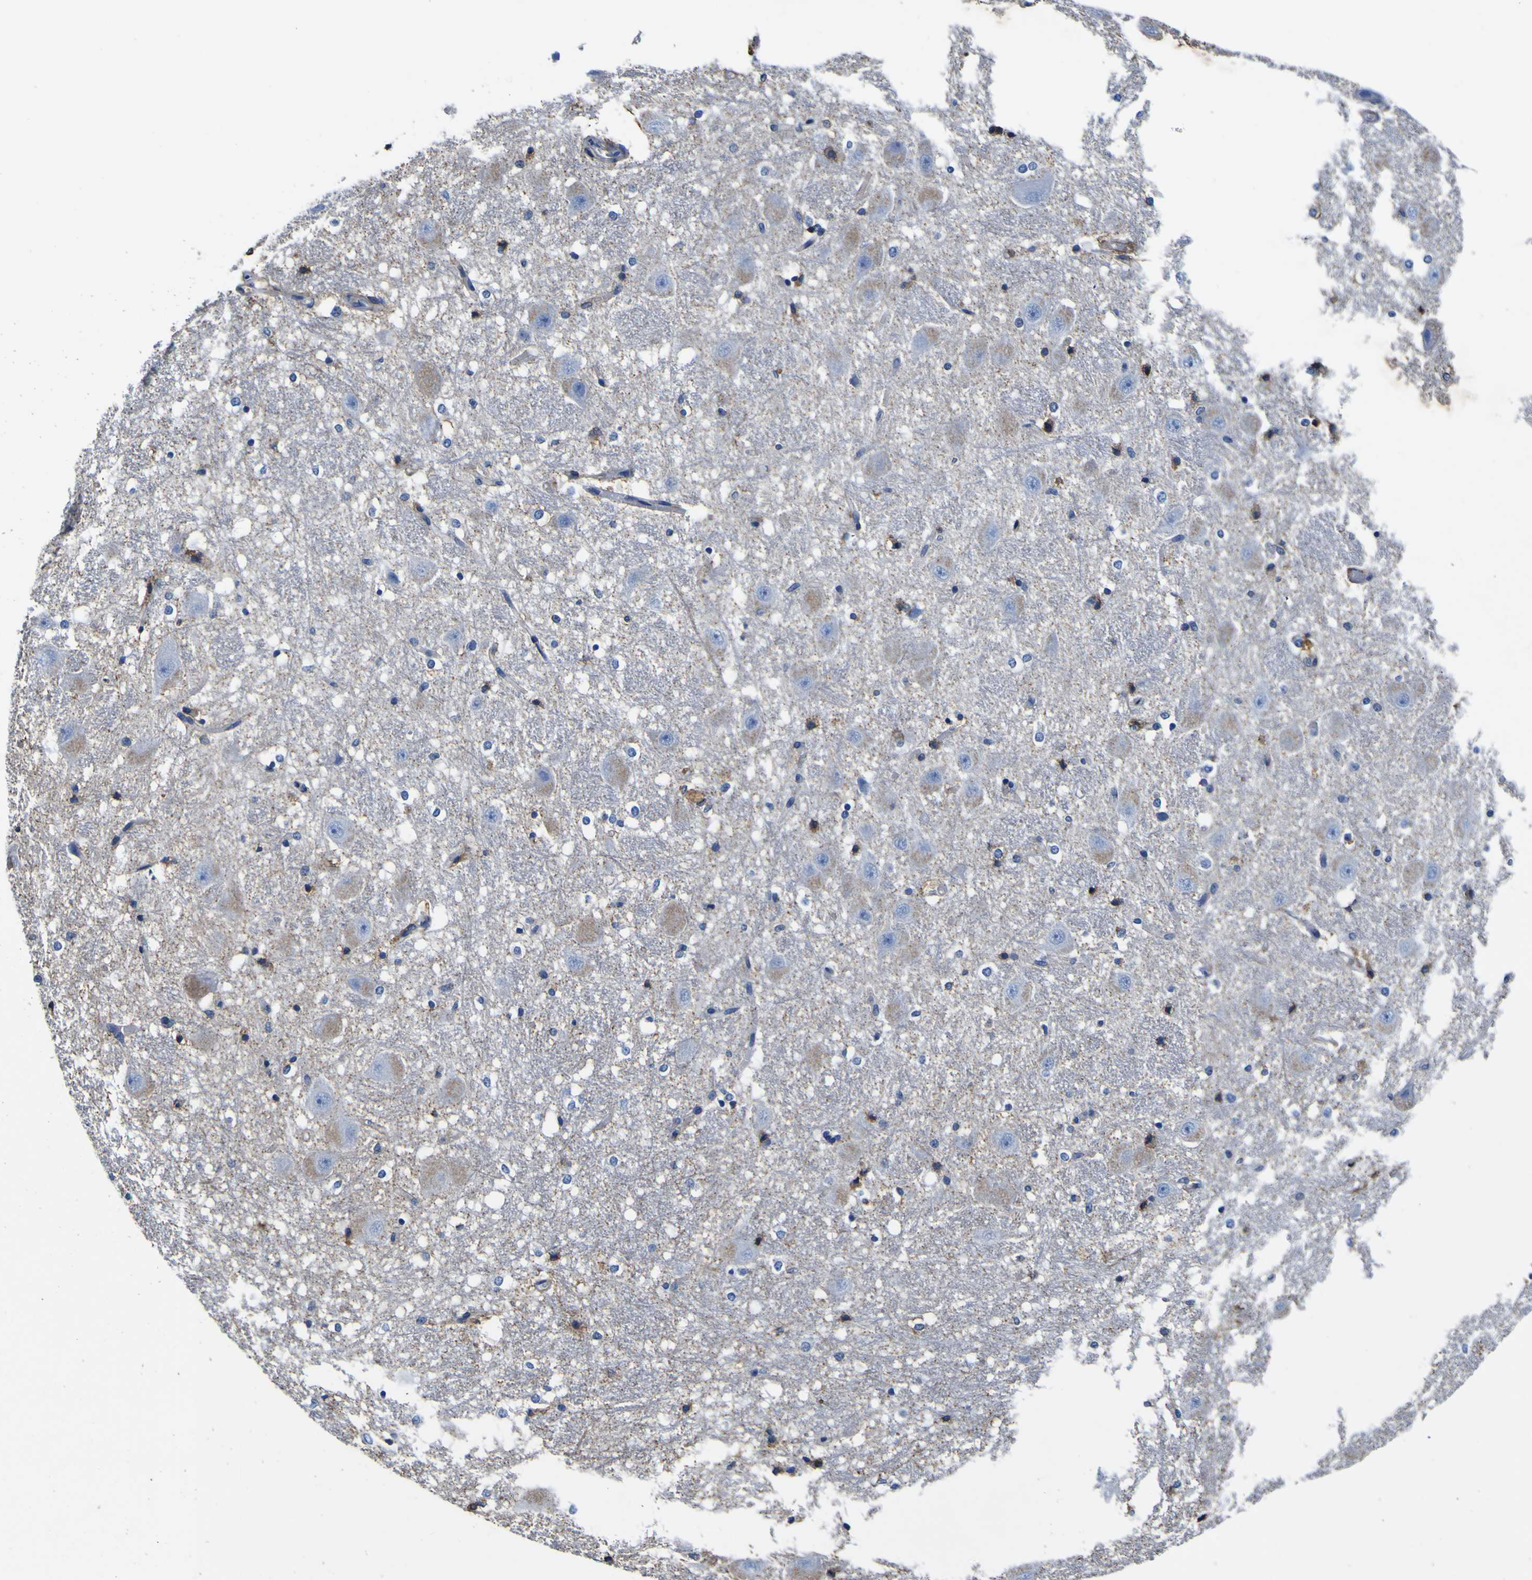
{"staining": {"intensity": "moderate", "quantity": "<25%", "location": "cytoplasmic/membranous"}, "tissue": "hippocampus", "cell_type": "Glial cells", "image_type": "normal", "snomed": [{"axis": "morphology", "description": "Normal tissue, NOS"}, {"axis": "topography", "description": "Hippocampus"}], "caption": "About <25% of glial cells in normal hippocampus show moderate cytoplasmic/membranous protein staining as visualized by brown immunohistochemical staining.", "gene": "PXDN", "patient": {"sex": "female", "age": 19}}